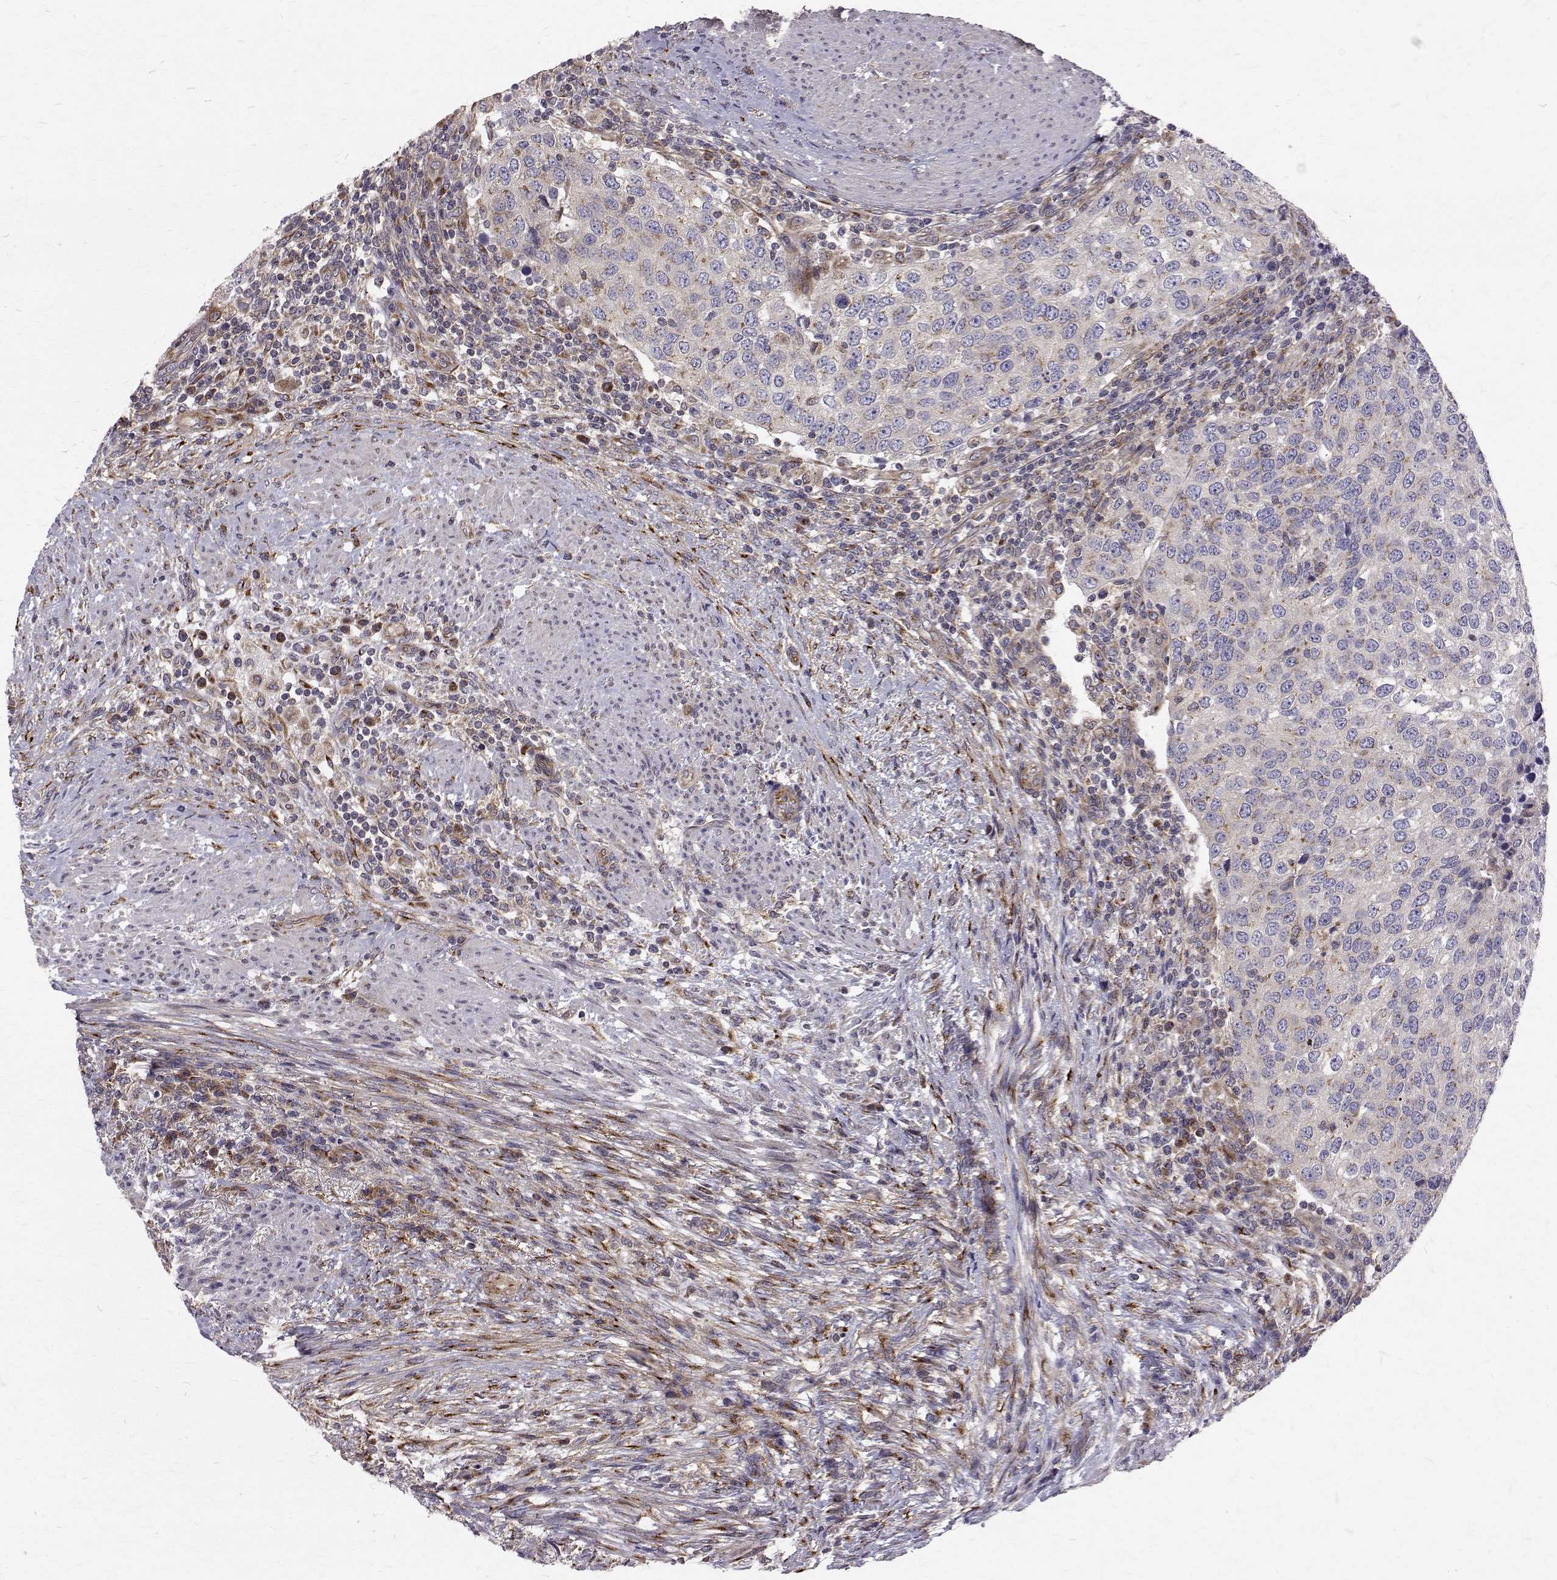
{"staining": {"intensity": "moderate", "quantity": "<25%", "location": "cytoplasmic/membranous"}, "tissue": "urothelial cancer", "cell_type": "Tumor cells", "image_type": "cancer", "snomed": [{"axis": "morphology", "description": "Urothelial carcinoma, High grade"}, {"axis": "topography", "description": "Urinary bladder"}], "caption": "This is an image of IHC staining of high-grade urothelial carcinoma, which shows moderate expression in the cytoplasmic/membranous of tumor cells.", "gene": "ARFGAP1", "patient": {"sex": "female", "age": 78}}